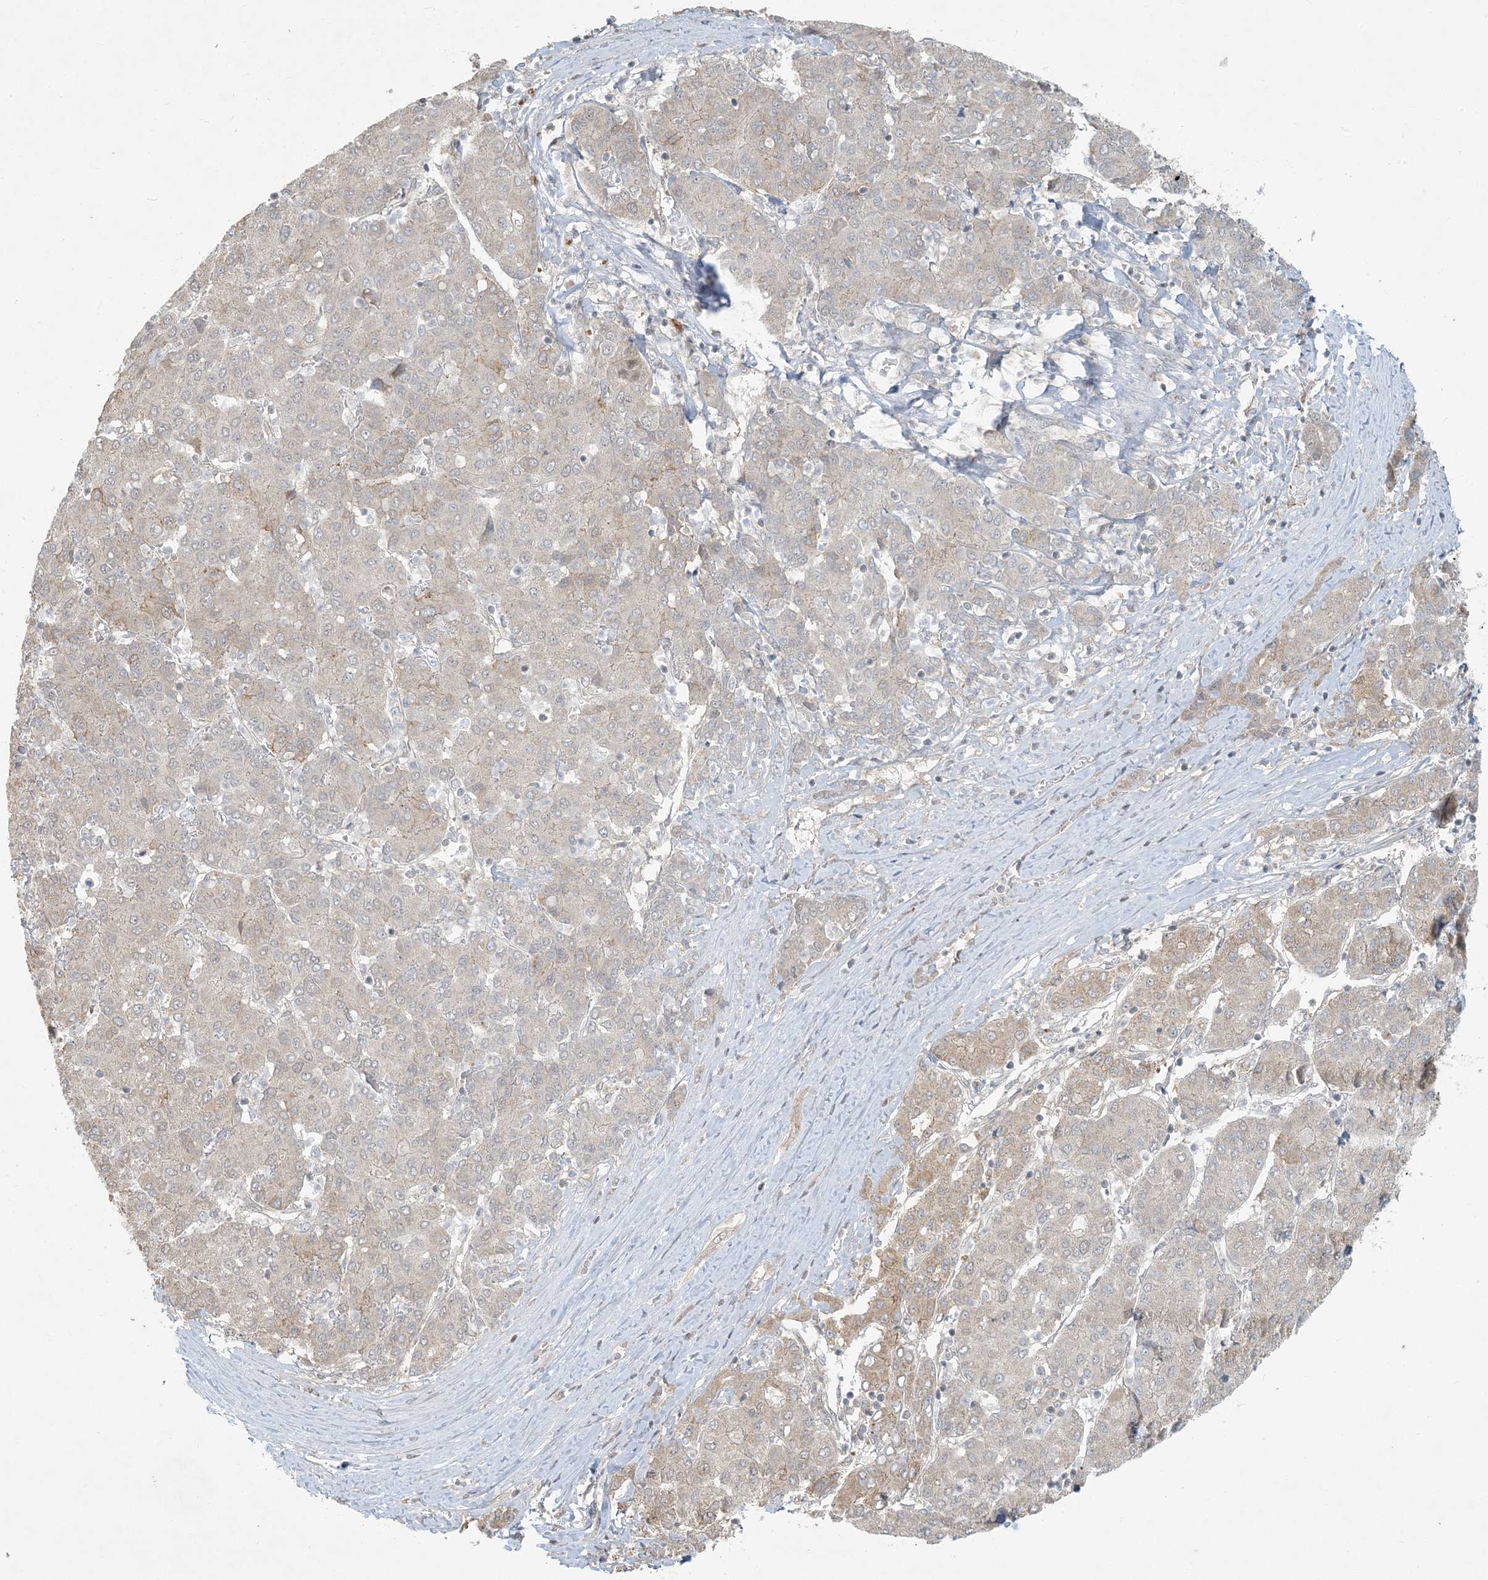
{"staining": {"intensity": "moderate", "quantity": "<25%", "location": "cytoplasmic/membranous"}, "tissue": "liver cancer", "cell_type": "Tumor cells", "image_type": "cancer", "snomed": [{"axis": "morphology", "description": "Carcinoma, Hepatocellular, NOS"}, {"axis": "topography", "description": "Liver"}], "caption": "Hepatocellular carcinoma (liver) stained for a protein (brown) shows moderate cytoplasmic/membranous positive positivity in approximately <25% of tumor cells.", "gene": "BCORL1", "patient": {"sex": "male", "age": 65}}